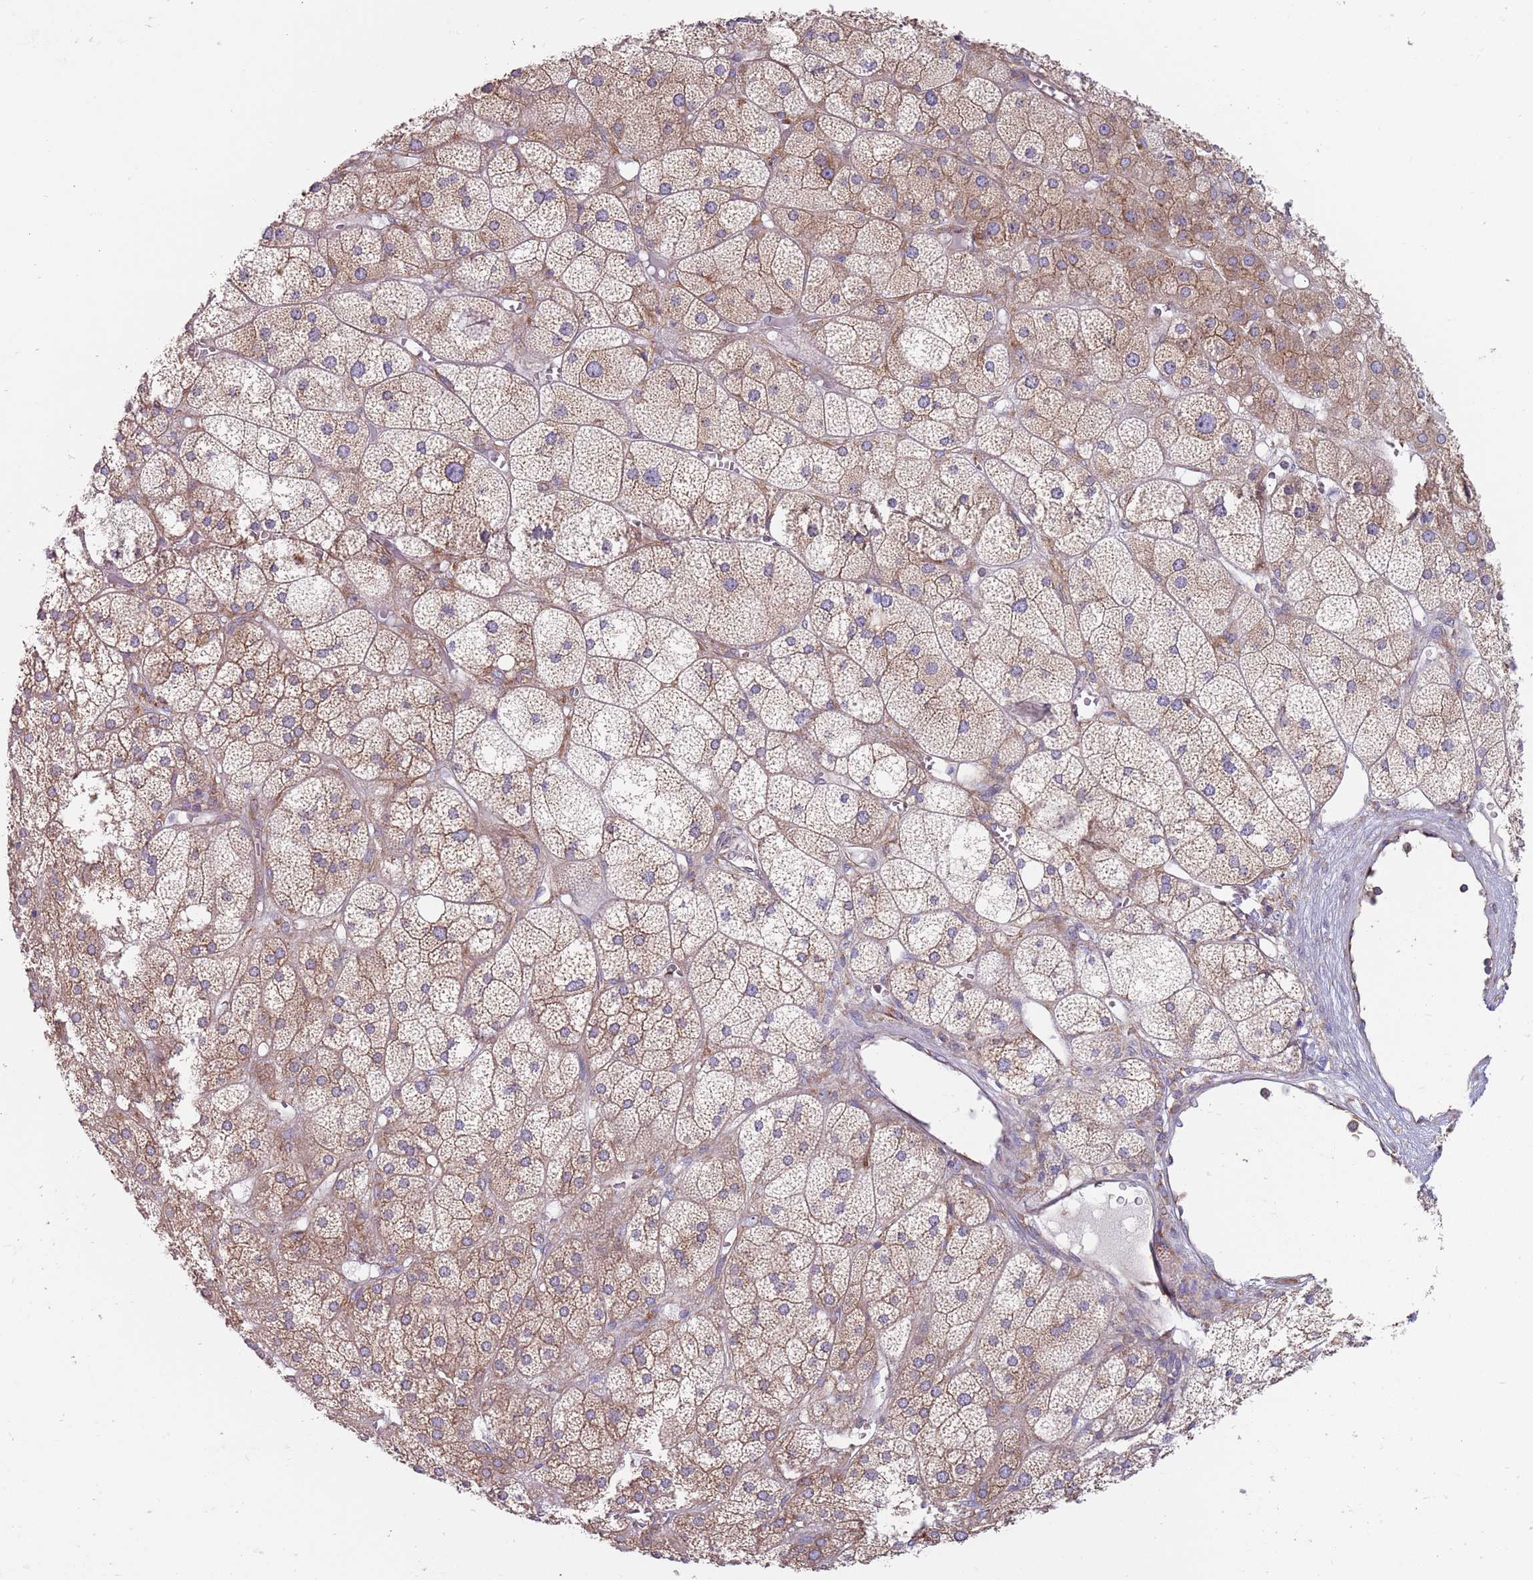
{"staining": {"intensity": "weak", "quantity": "25%-75%", "location": "cytoplasmic/membranous"}, "tissue": "adrenal gland", "cell_type": "Glandular cells", "image_type": "normal", "snomed": [{"axis": "morphology", "description": "Normal tissue, NOS"}, {"axis": "topography", "description": "Adrenal gland"}], "caption": "This is a photomicrograph of IHC staining of normal adrenal gland, which shows weak staining in the cytoplasmic/membranous of glandular cells.", "gene": "RPL17", "patient": {"sex": "female", "age": 61}}